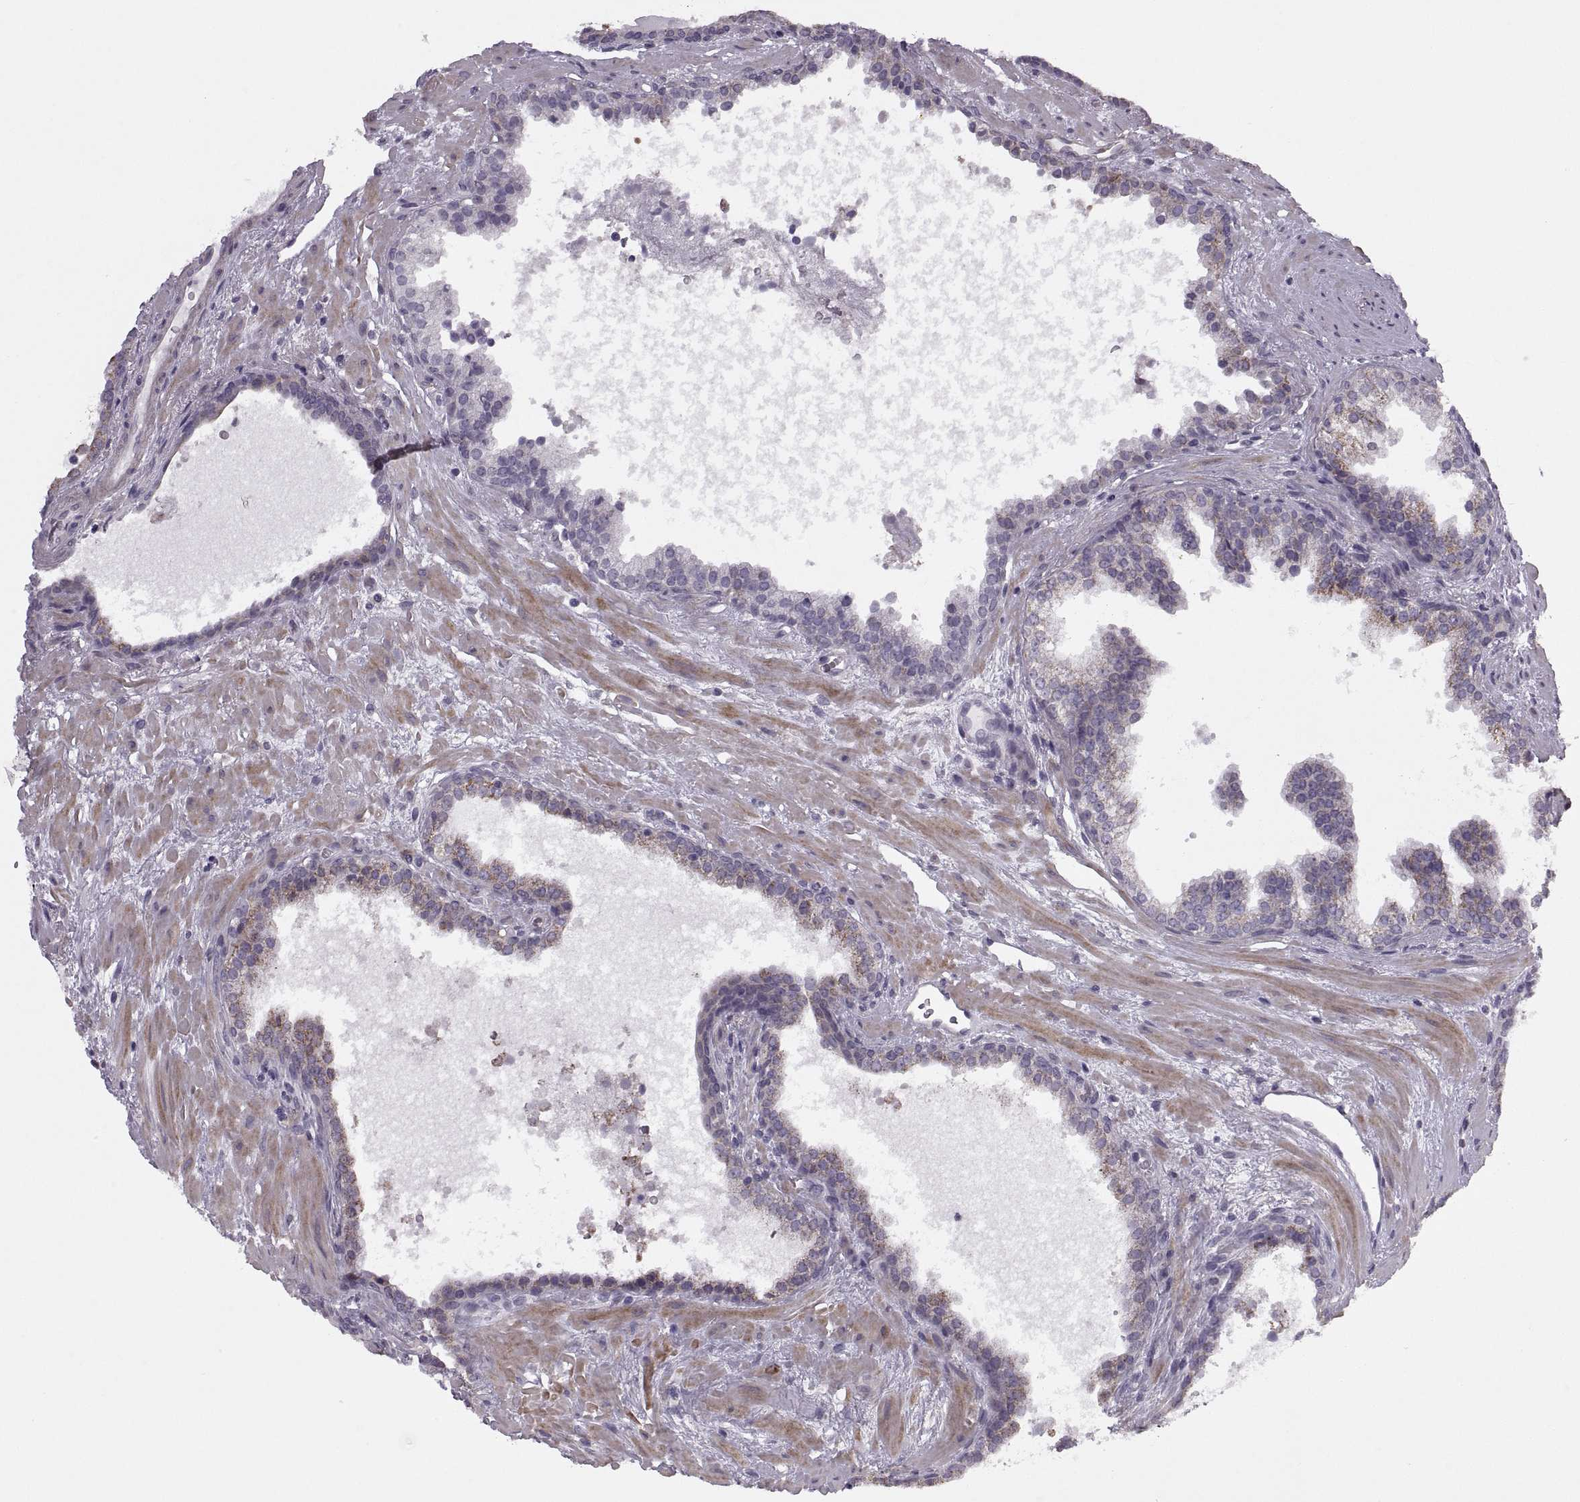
{"staining": {"intensity": "weak", "quantity": "<25%", "location": "cytoplasmic/membranous"}, "tissue": "prostate cancer", "cell_type": "Tumor cells", "image_type": "cancer", "snomed": [{"axis": "morphology", "description": "Adenocarcinoma, NOS"}, {"axis": "topography", "description": "Prostate"}], "caption": "Prostate cancer stained for a protein using immunohistochemistry reveals no staining tumor cells.", "gene": "RIPK4", "patient": {"sex": "male", "age": 66}}